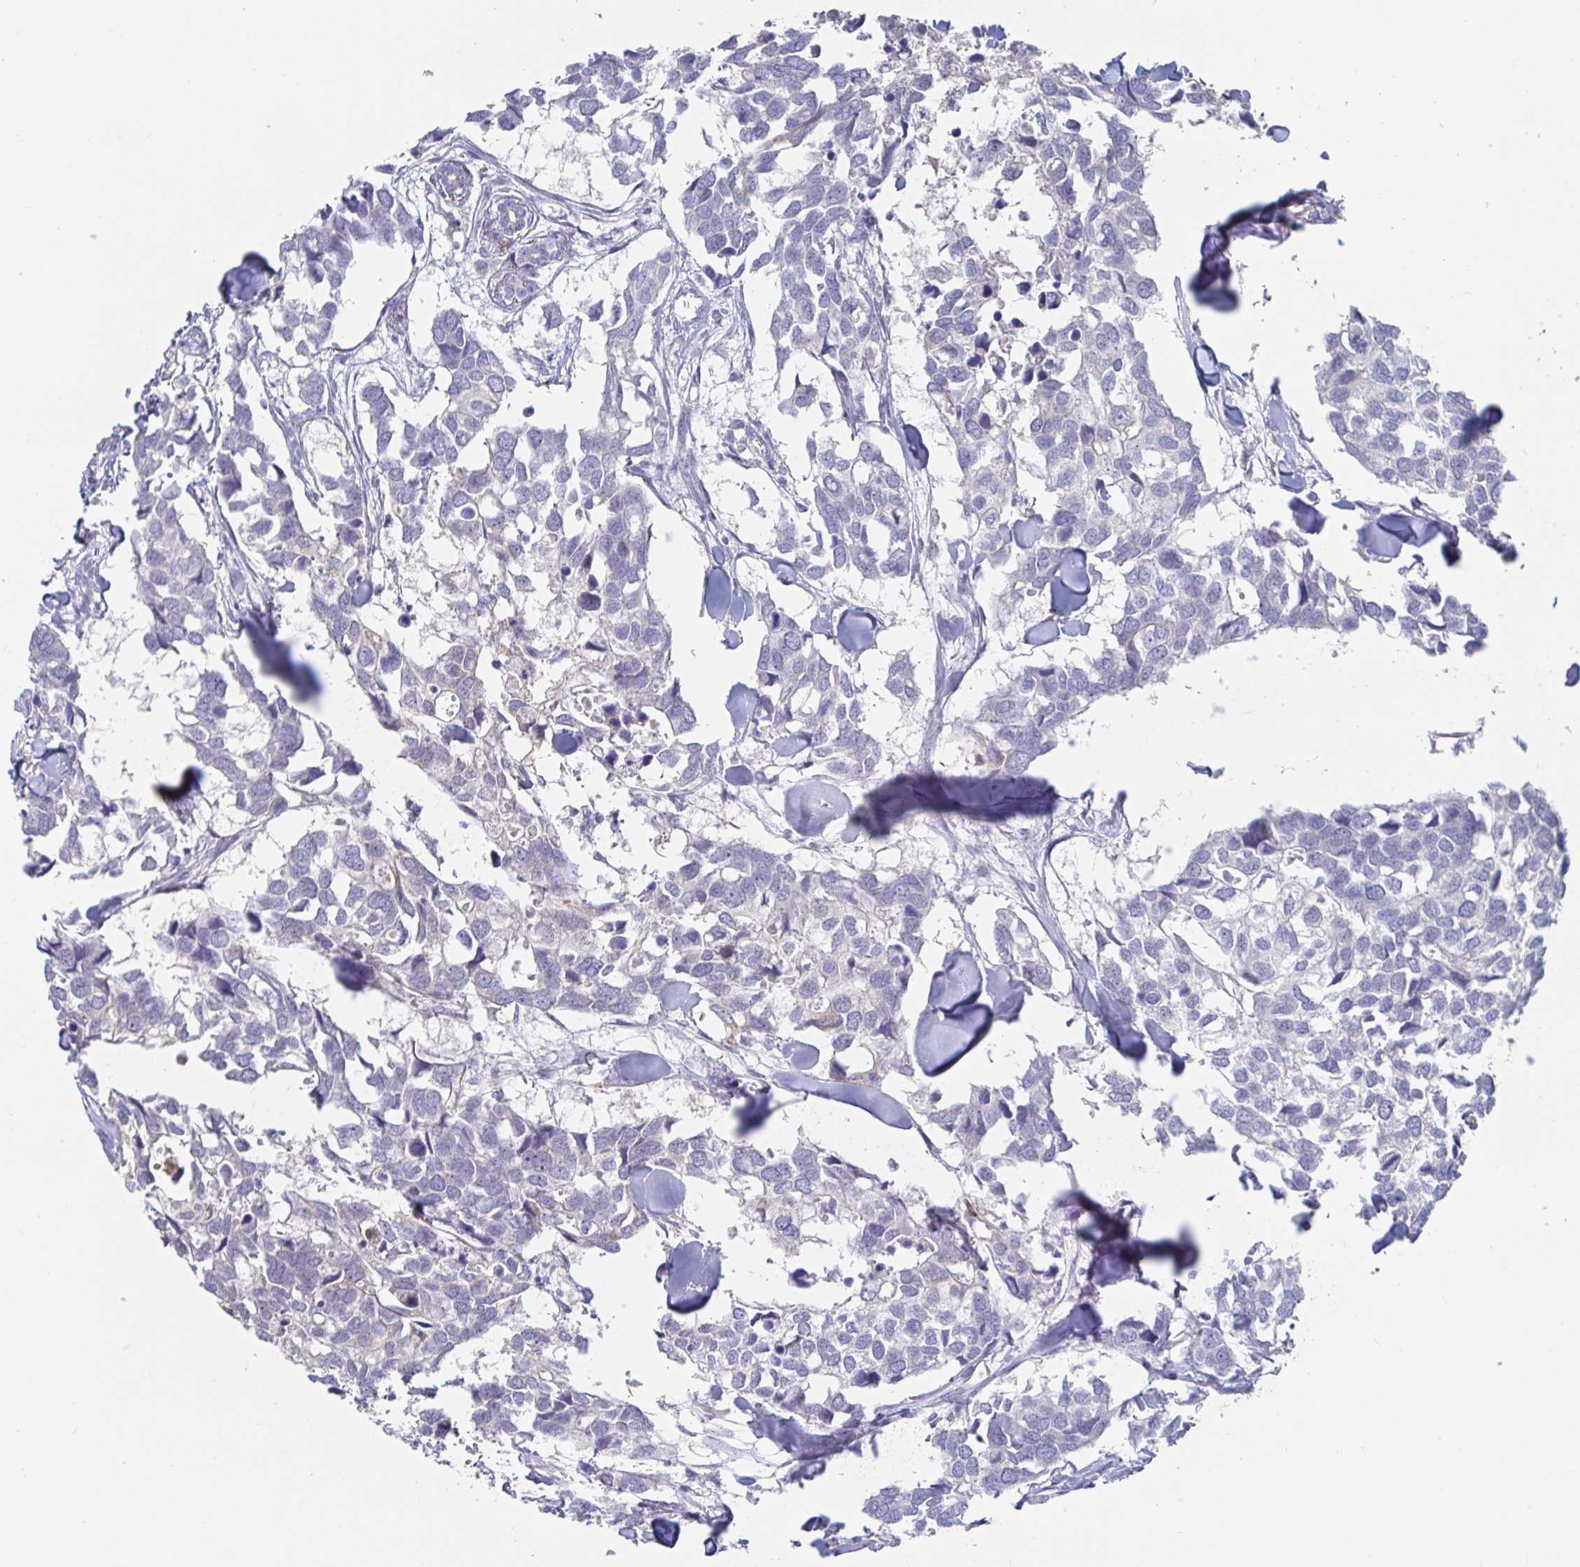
{"staining": {"intensity": "negative", "quantity": "none", "location": "none"}, "tissue": "breast cancer", "cell_type": "Tumor cells", "image_type": "cancer", "snomed": [{"axis": "morphology", "description": "Duct carcinoma"}, {"axis": "topography", "description": "Breast"}], "caption": "Tumor cells are negative for brown protein staining in intraductal carcinoma (breast). The staining is performed using DAB brown chromogen with nuclei counter-stained in using hematoxylin.", "gene": "SPPL3", "patient": {"sex": "female", "age": 83}}